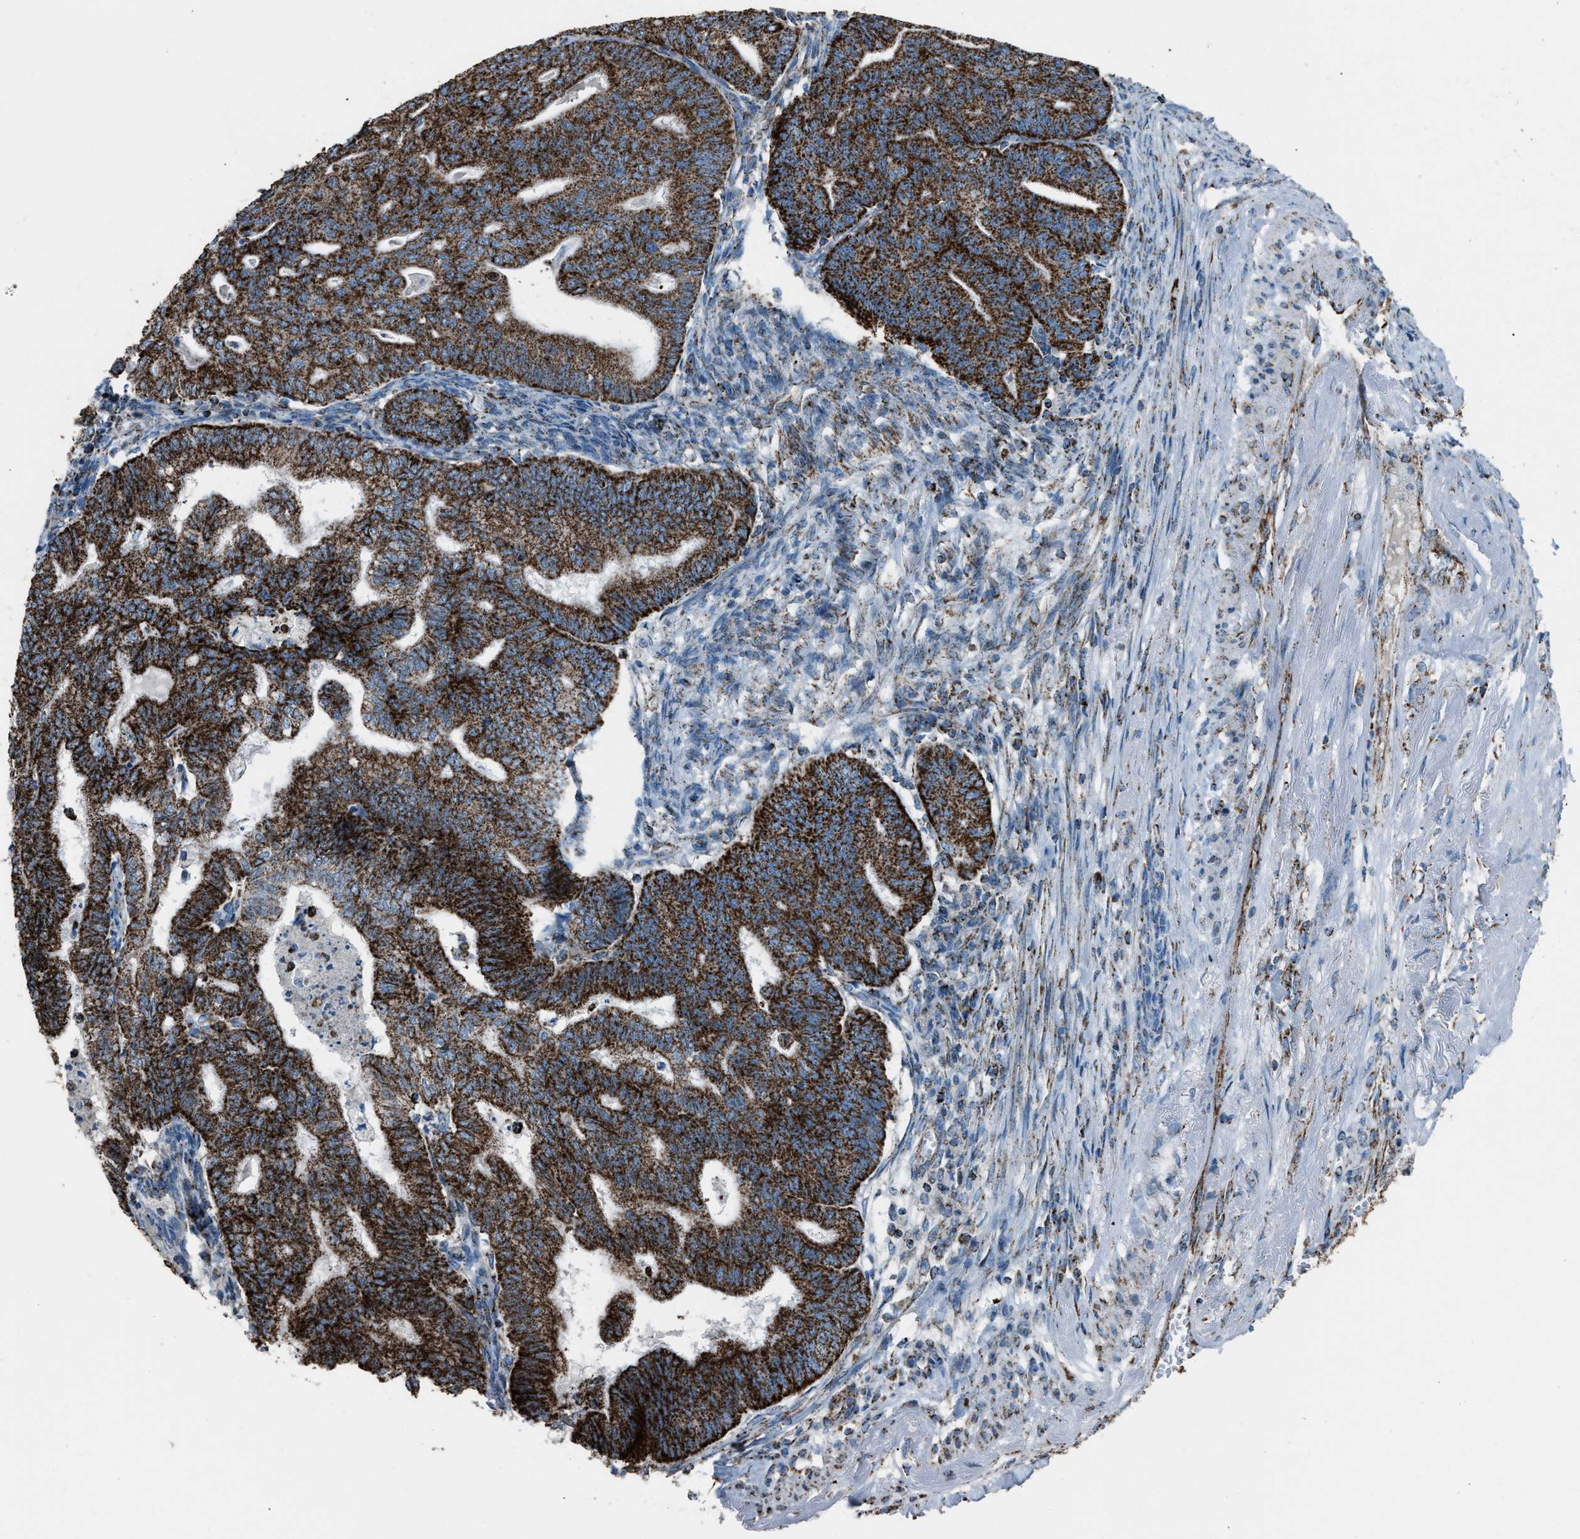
{"staining": {"intensity": "strong", "quantity": ">75%", "location": "cytoplasmic/membranous"}, "tissue": "endometrial cancer", "cell_type": "Tumor cells", "image_type": "cancer", "snomed": [{"axis": "morphology", "description": "Polyp, NOS"}, {"axis": "morphology", "description": "Adenocarcinoma, NOS"}, {"axis": "morphology", "description": "Adenoma, NOS"}, {"axis": "topography", "description": "Endometrium"}], "caption": "Immunohistochemical staining of human endometrial cancer (adenoma) displays high levels of strong cytoplasmic/membranous protein expression in approximately >75% of tumor cells.", "gene": "MDH2", "patient": {"sex": "female", "age": 79}}